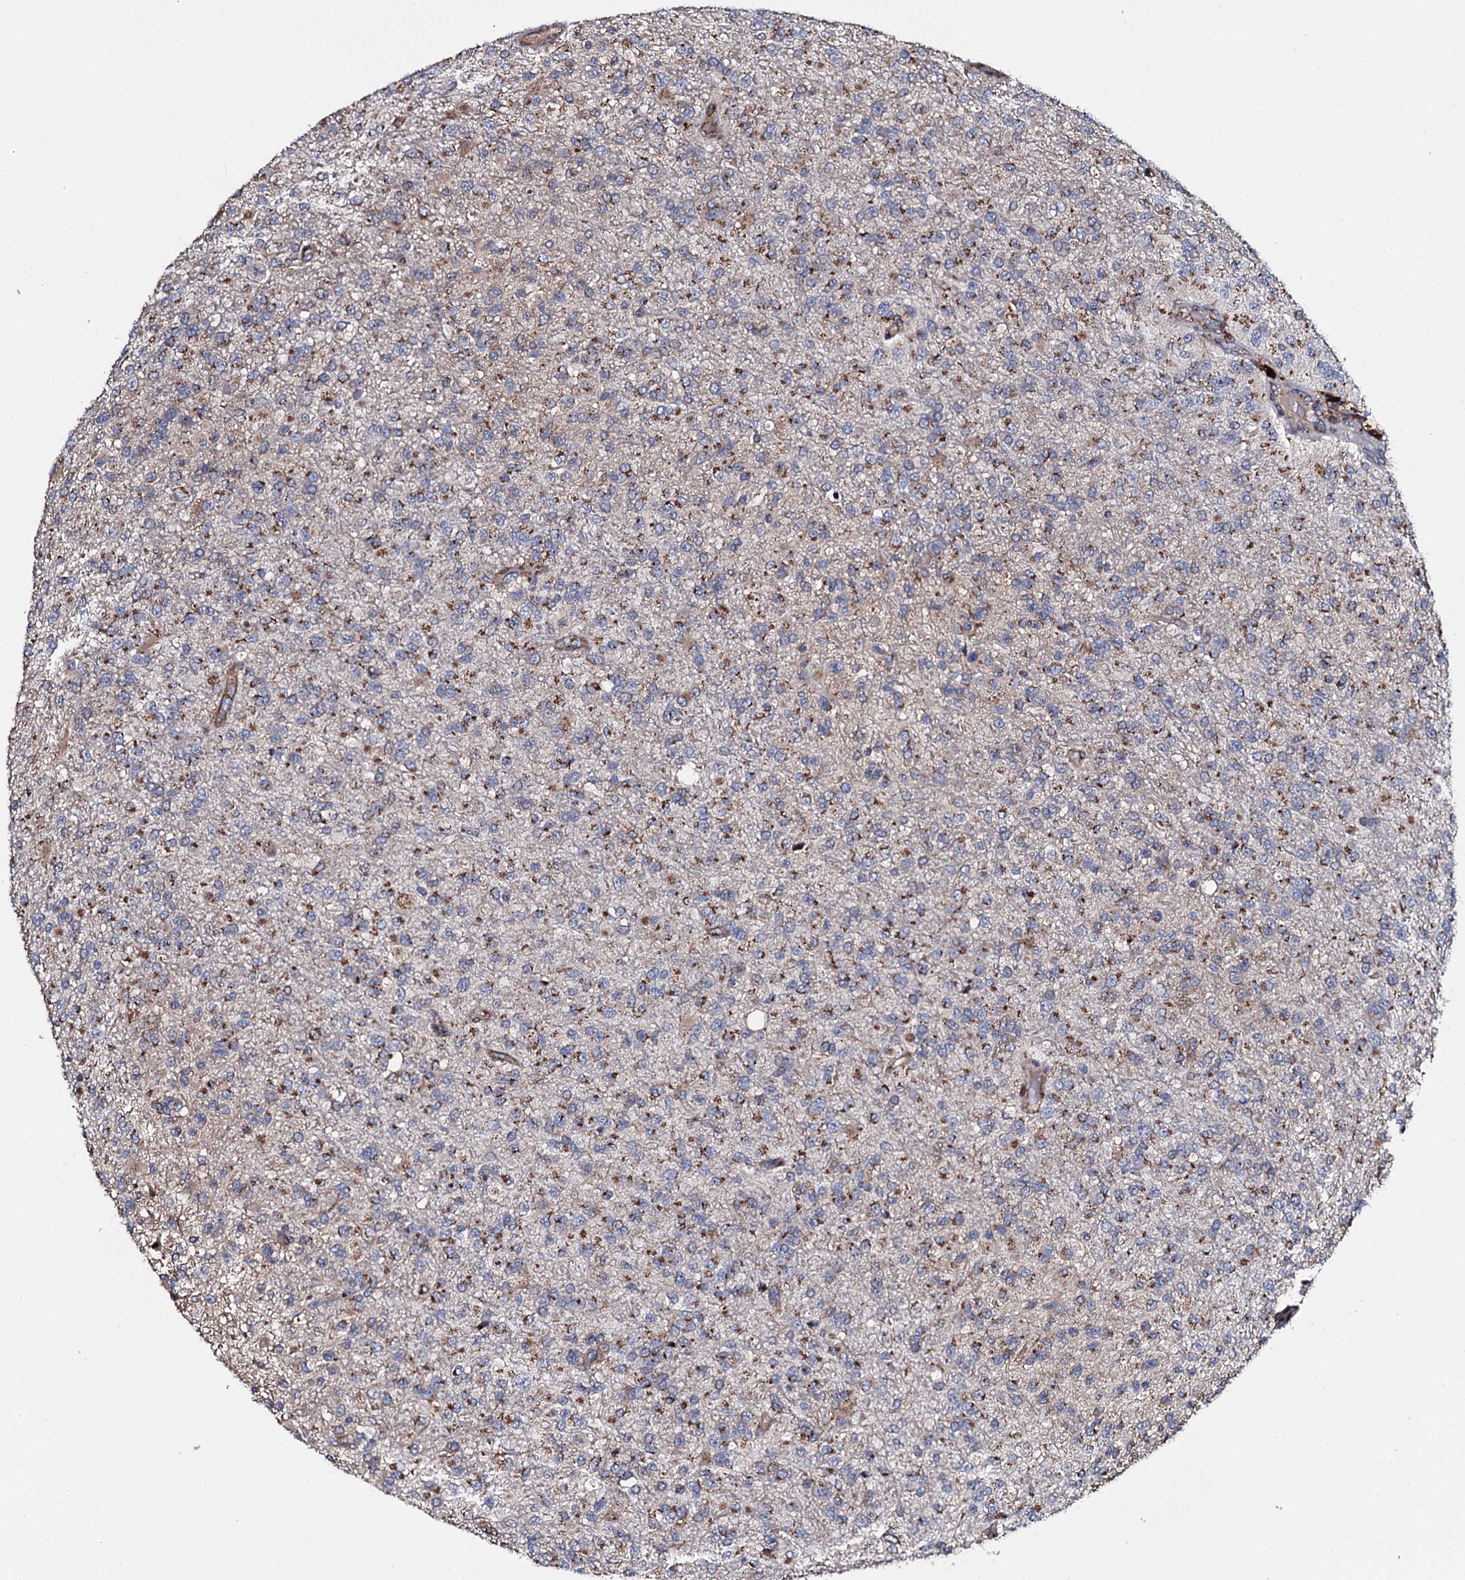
{"staining": {"intensity": "moderate", "quantity": "25%-75%", "location": "cytoplasmic/membranous"}, "tissue": "glioma", "cell_type": "Tumor cells", "image_type": "cancer", "snomed": [{"axis": "morphology", "description": "Glioma, malignant, High grade"}, {"axis": "topography", "description": "Brain"}], "caption": "IHC micrograph of neoplastic tissue: human malignant high-grade glioma stained using IHC exhibits medium levels of moderate protein expression localized specifically in the cytoplasmic/membranous of tumor cells, appearing as a cytoplasmic/membranous brown color.", "gene": "PLET1", "patient": {"sex": "female", "age": 74}}